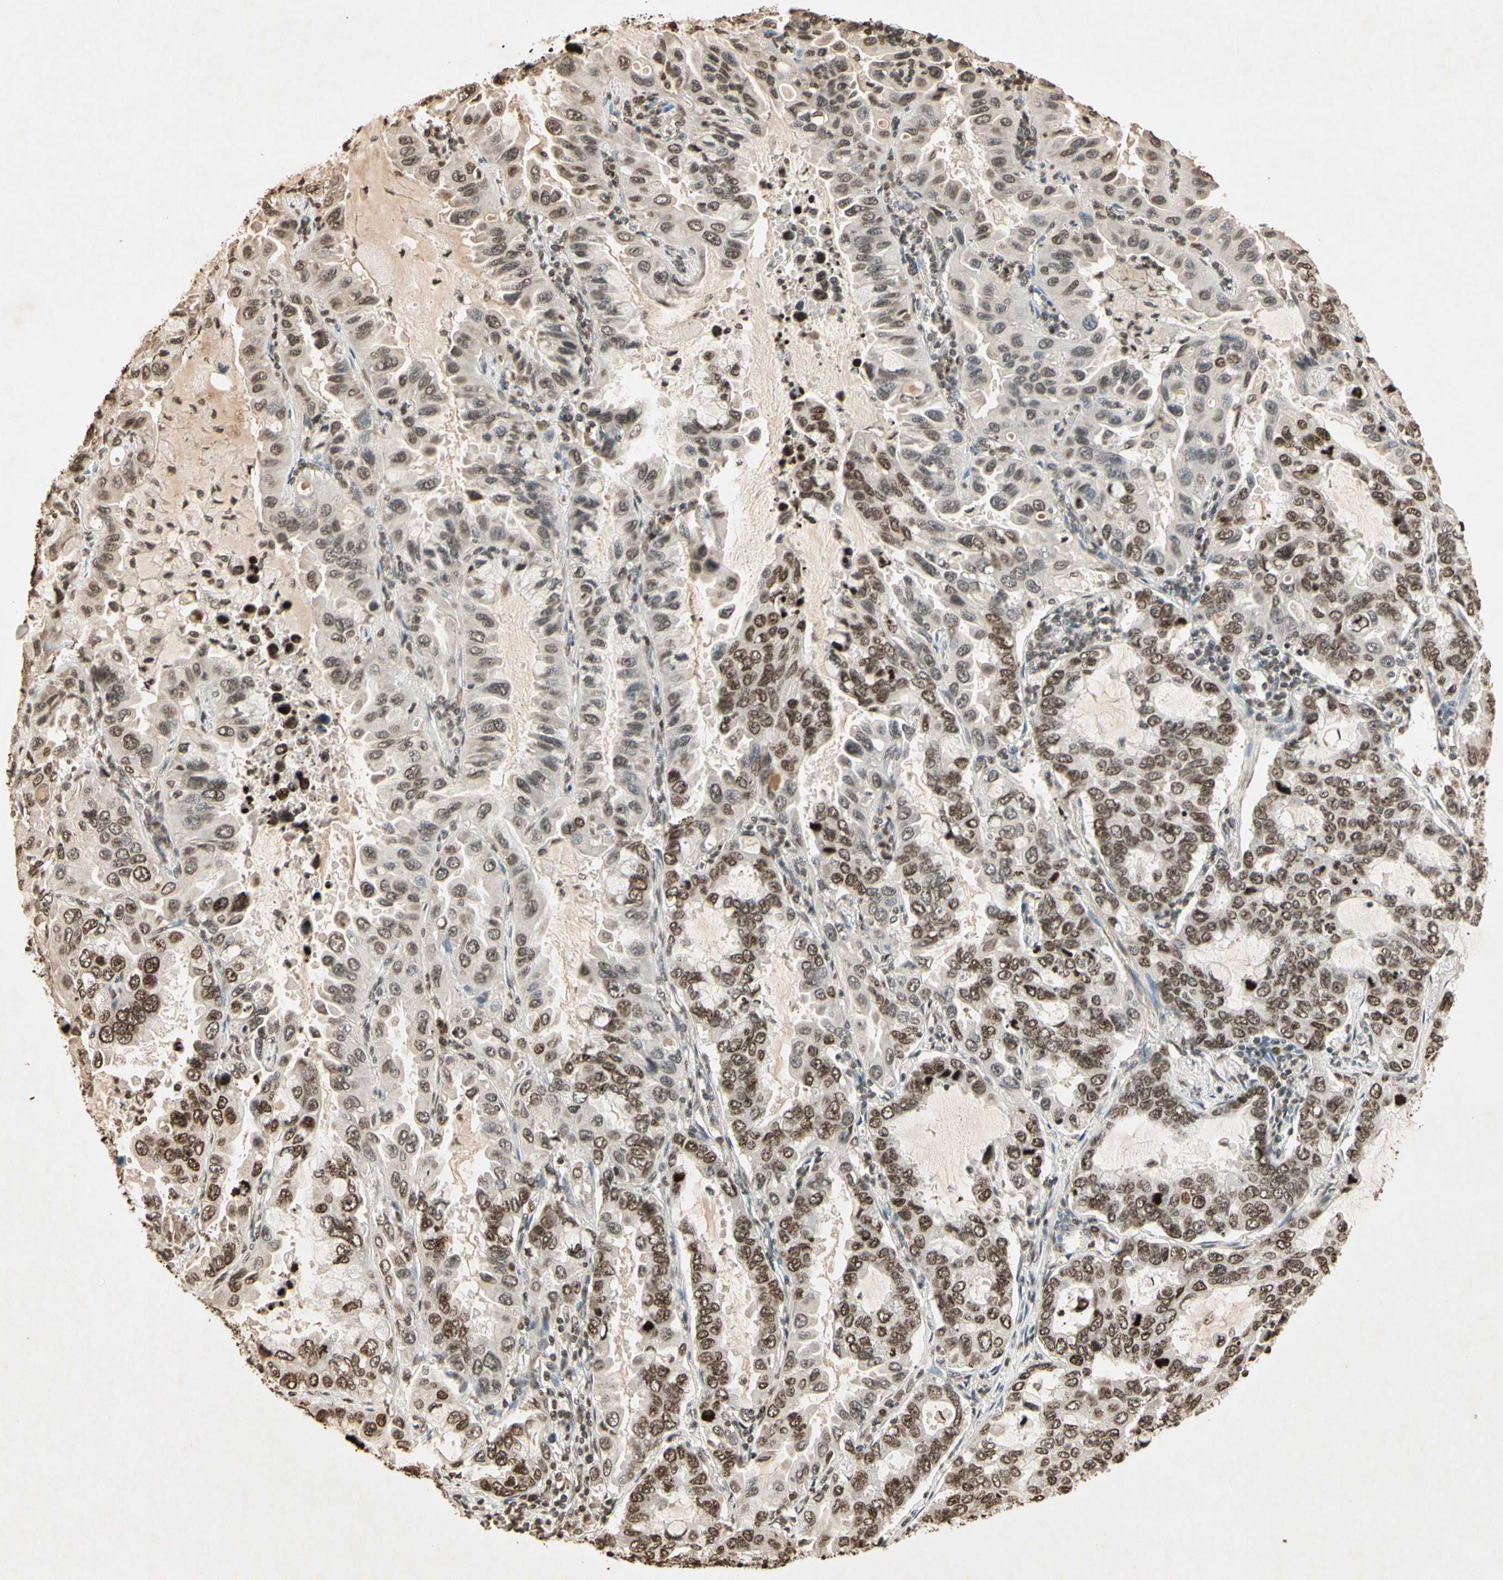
{"staining": {"intensity": "moderate", "quantity": "25%-75%", "location": "nuclear"}, "tissue": "lung cancer", "cell_type": "Tumor cells", "image_type": "cancer", "snomed": [{"axis": "morphology", "description": "Adenocarcinoma, NOS"}, {"axis": "topography", "description": "Lung"}], "caption": "Immunohistochemical staining of human lung cancer (adenocarcinoma) exhibits moderate nuclear protein expression in approximately 25%-75% of tumor cells.", "gene": "TOP1", "patient": {"sex": "male", "age": 64}}